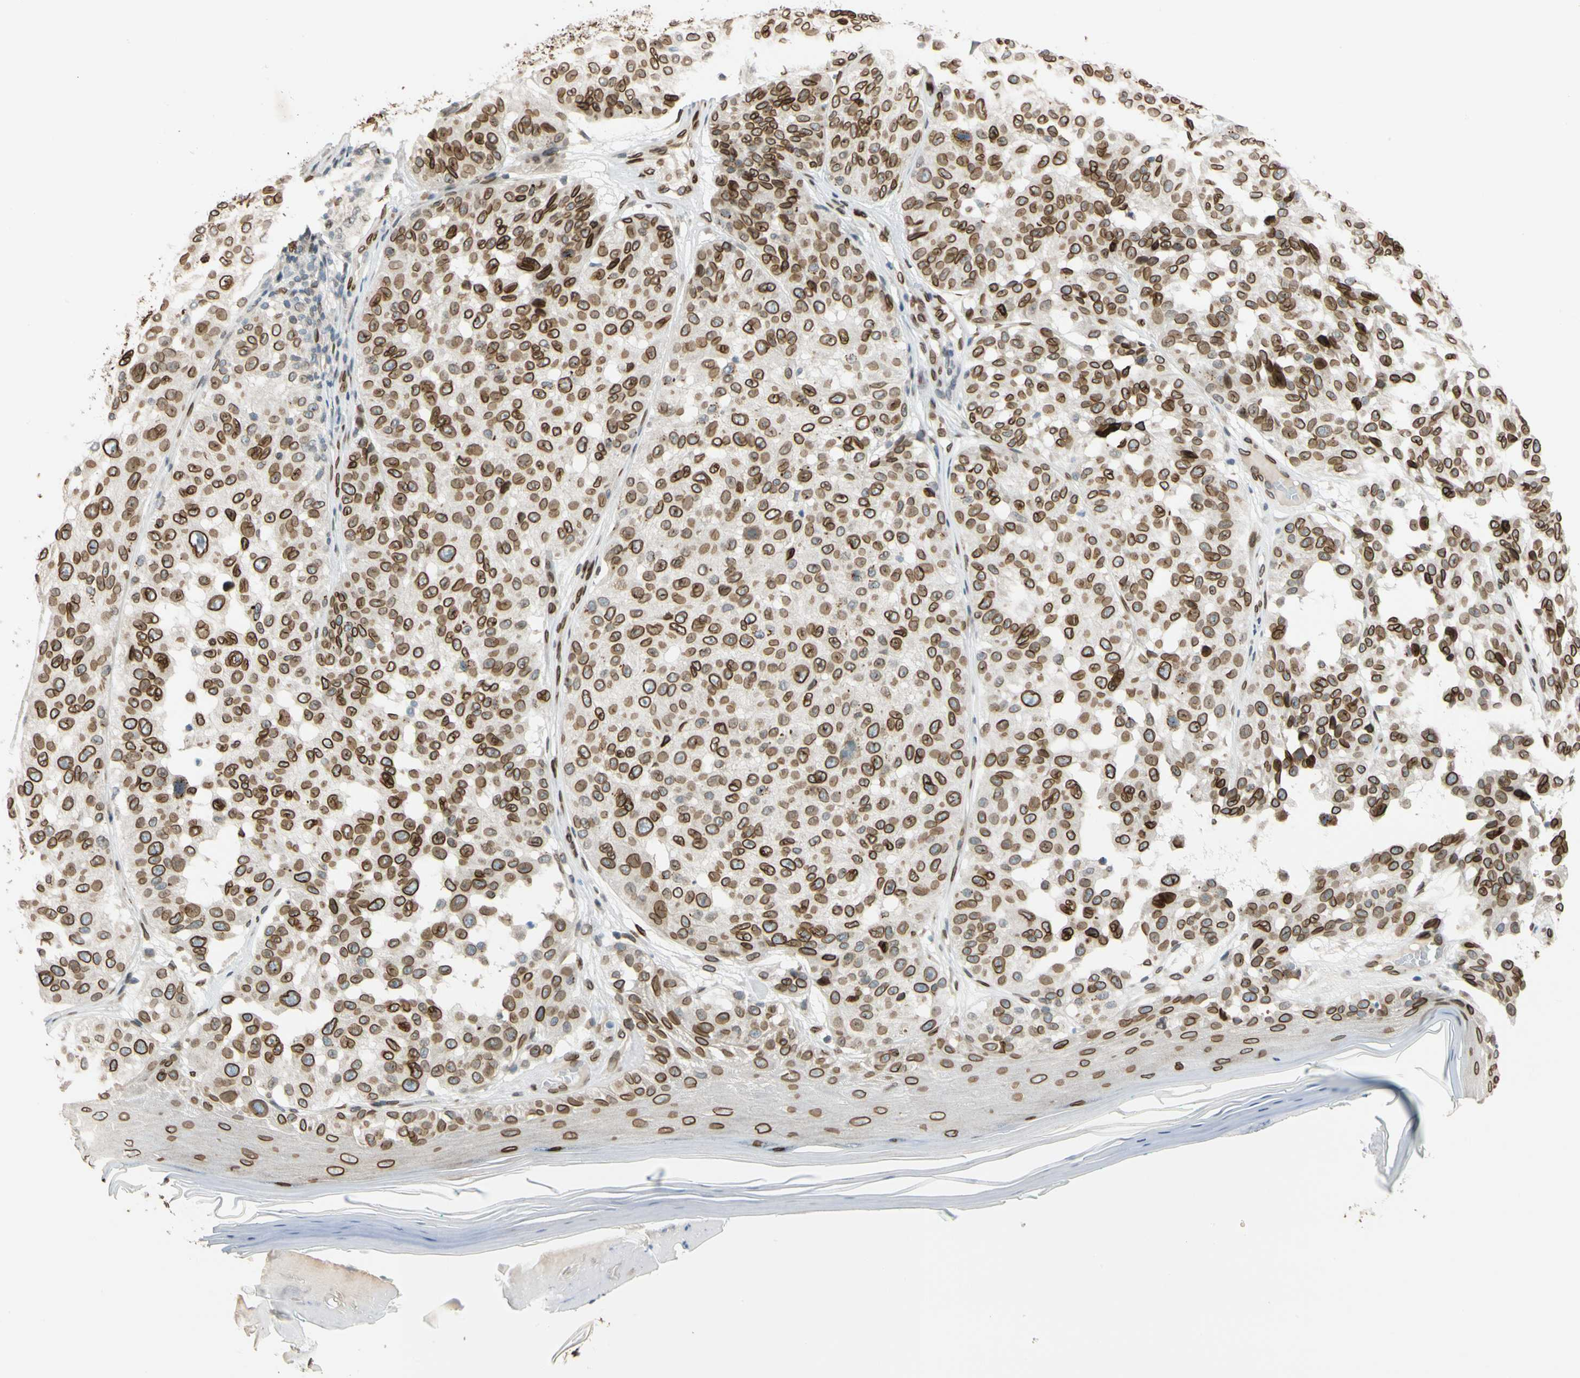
{"staining": {"intensity": "strong", "quantity": ">75%", "location": "cytoplasmic/membranous,nuclear"}, "tissue": "melanoma", "cell_type": "Tumor cells", "image_type": "cancer", "snomed": [{"axis": "morphology", "description": "Malignant melanoma, NOS"}, {"axis": "topography", "description": "Skin"}], "caption": "Immunohistochemistry (DAB) staining of melanoma demonstrates strong cytoplasmic/membranous and nuclear protein staining in approximately >75% of tumor cells.", "gene": "SUN1", "patient": {"sex": "female", "age": 46}}